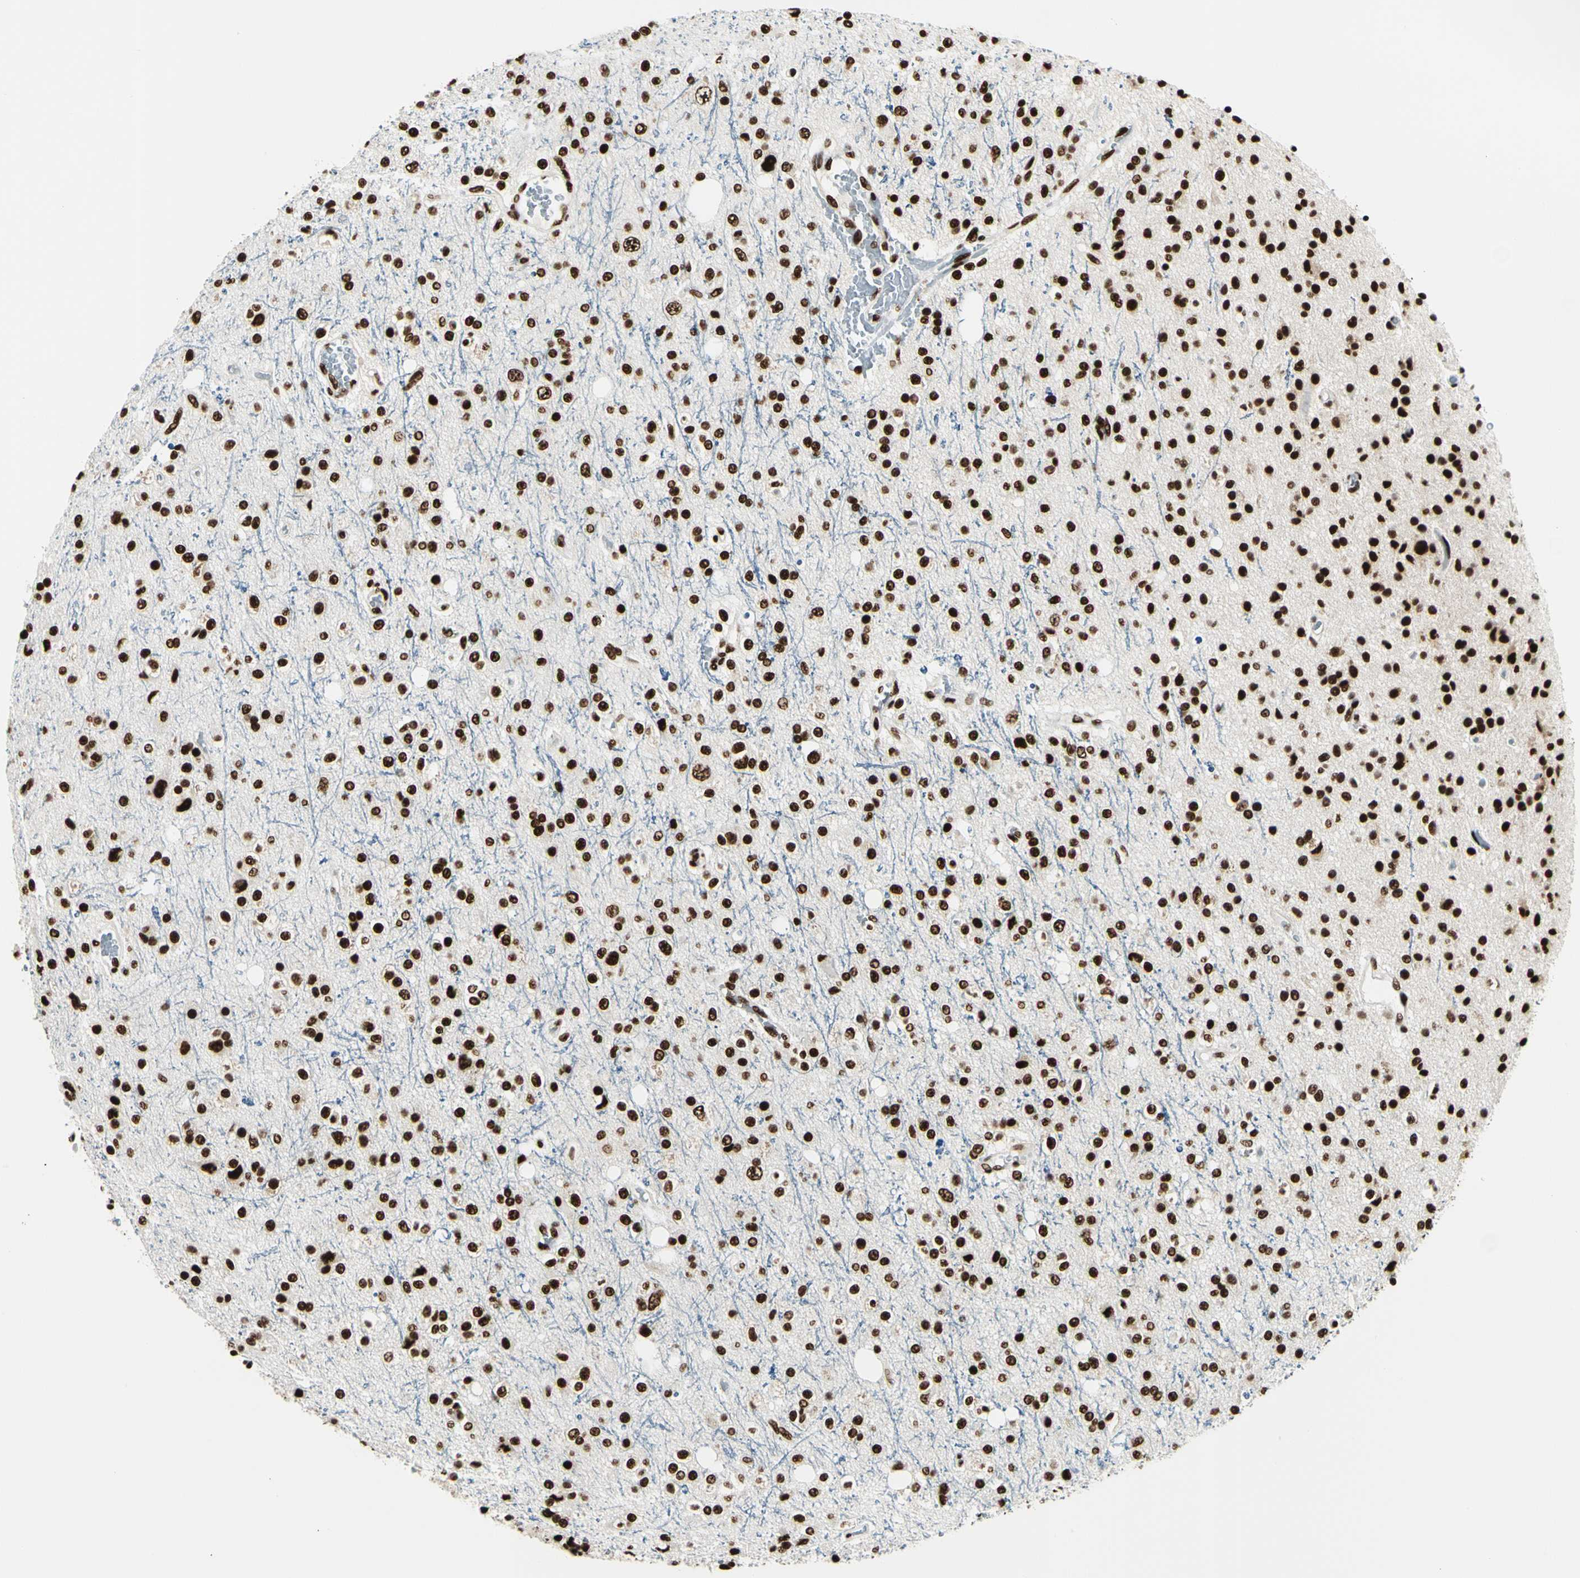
{"staining": {"intensity": "strong", "quantity": ">75%", "location": "nuclear"}, "tissue": "glioma", "cell_type": "Tumor cells", "image_type": "cancer", "snomed": [{"axis": "morphology", "description": "Glioma, malignant, High grade"}, {"axis": "topography", "description": "Brain"}], "caption": "Protein expression by immunohistochemistry (IHC) reveals strong nuclear positivity in approximately >75% of tumor cells in malignant high-grade glioma. (IHC, brightfield microscopy, high magnification).", "gene": "CCAR1", "patient": {"sex": "male", "age": 47}}